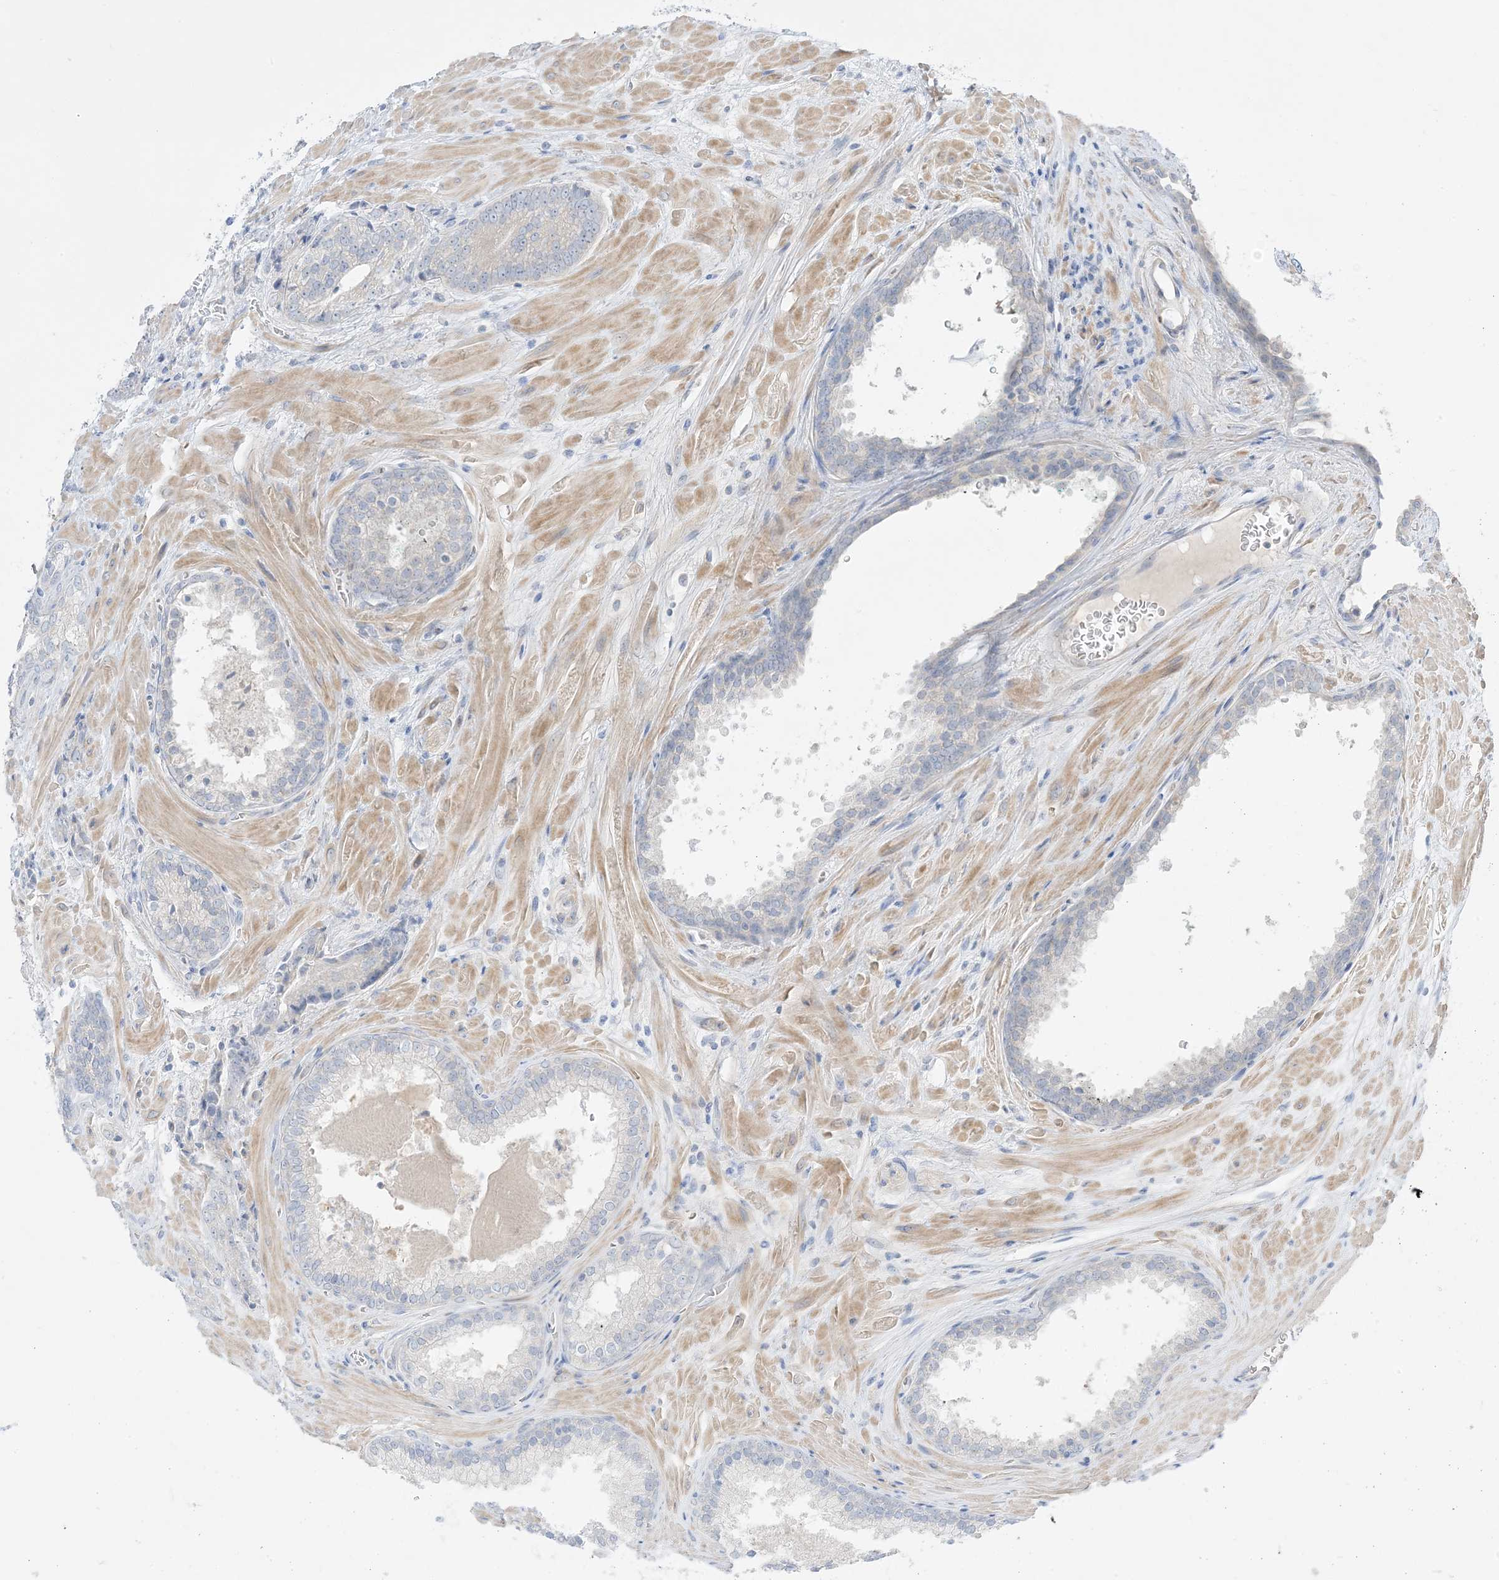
{"staining": {"intensity": "negative", "quantity": "none", "location": "none"}, "tissue": "prostate cancer", "cell_type": "Tumor cells", "image_type": "cancer", "snomed": [{"axis": "morphology", "description": "Adenocarcinoma, High grade"}, {"axis": "topography", "description": "Prostate"}], "caption": "Tumor cells show no significant staining in adenocarcinoma (high-grade) (prostate).", "gene": "FAM184A", "patient": {"sex": "male", "age": 57}}